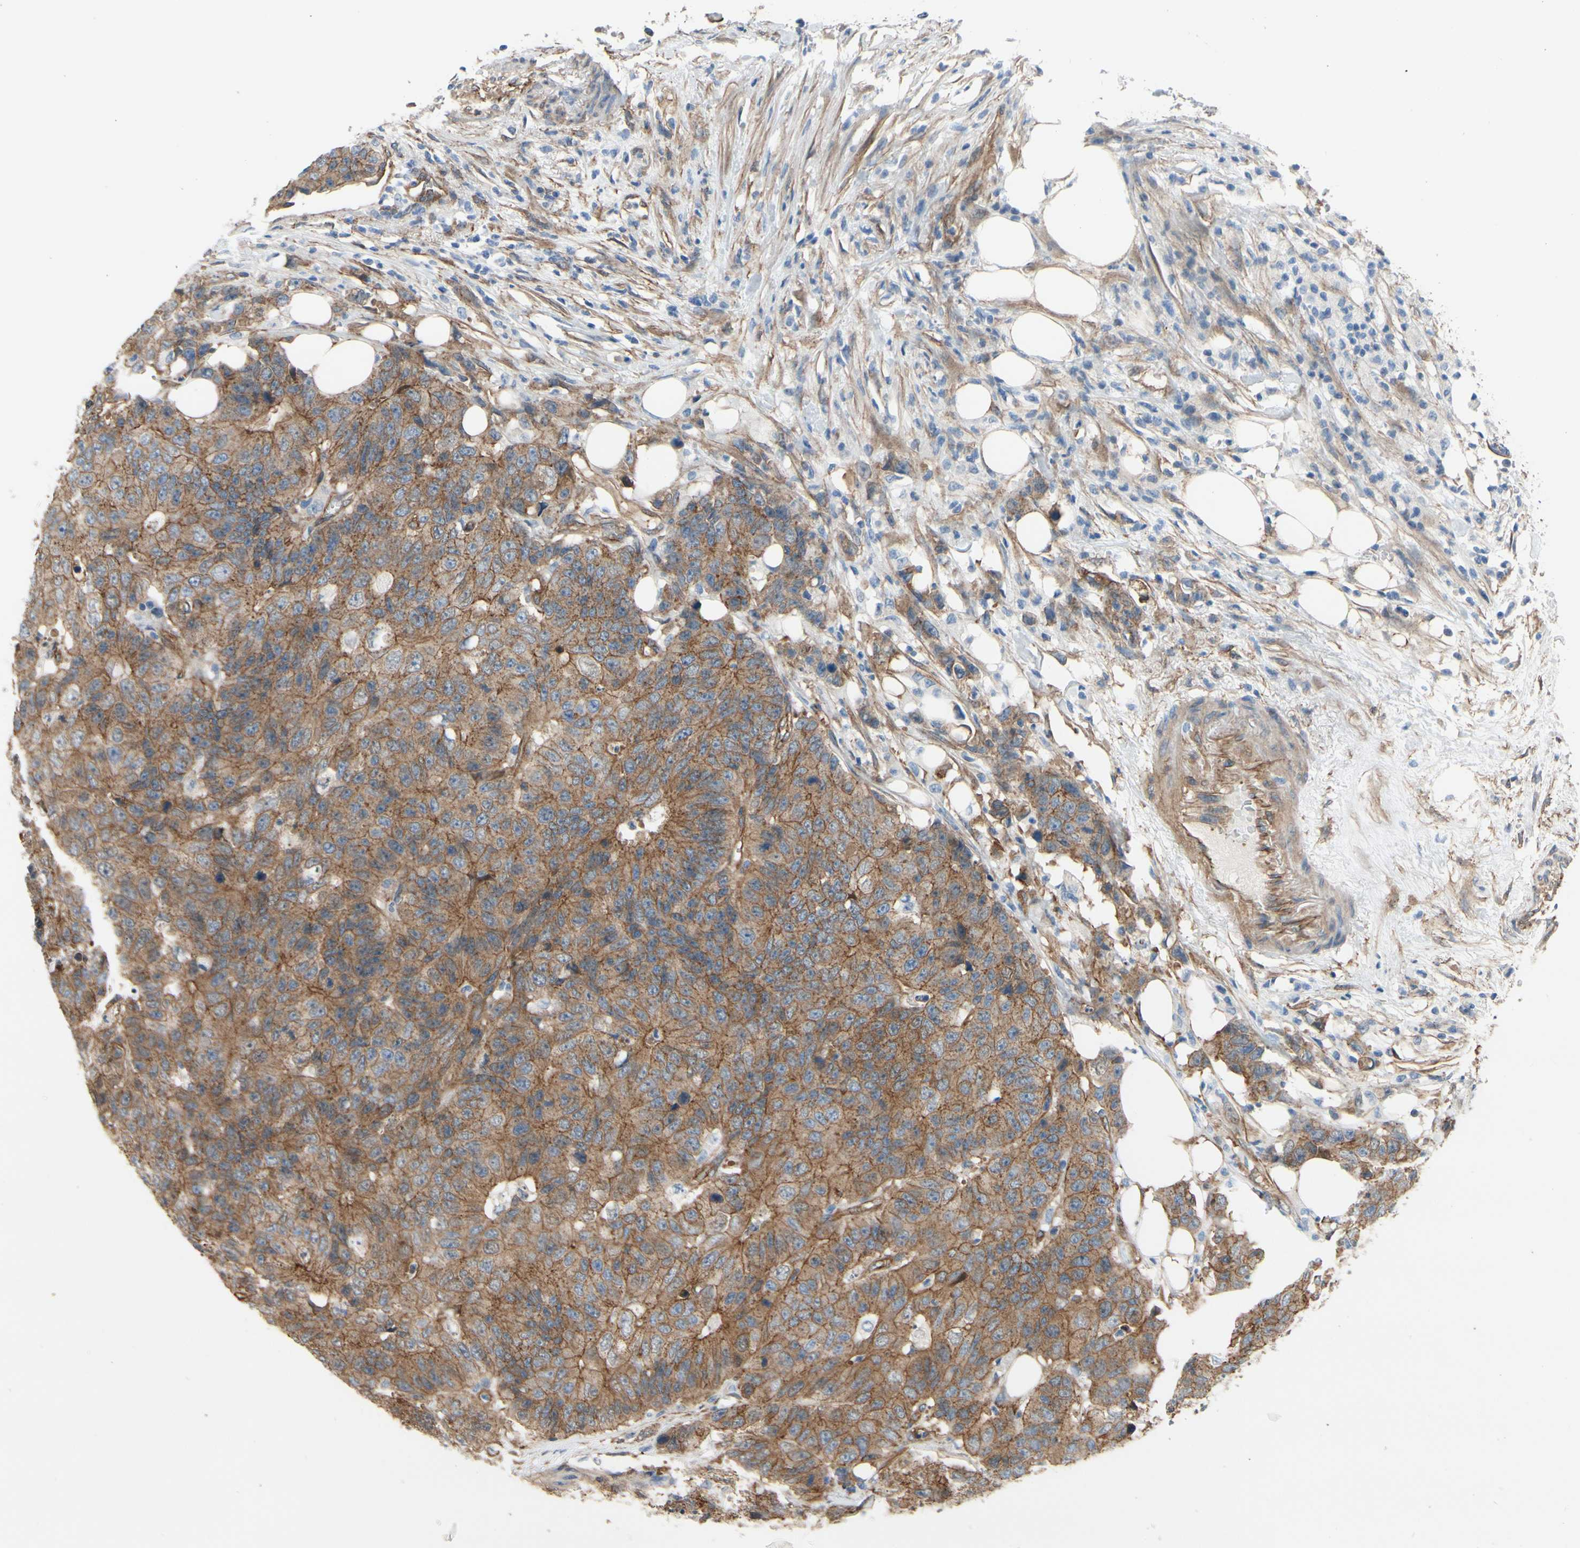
{"staining": {"intensity": "moderate", "quantity": ">75%", "location": "cytoplasmic/membranous"}, "tissue": "colorectal cancer", "cell_type": "Tumor cells", "image_type": "cancer", "snomed": [{"axis": "morphology", "description": "Adenocarcinoma, NOS"}, {"axis": "topography", "description": "Colon"}], "caption": "High-magnification brightfield microscopy of colorectal cancer stained with DAB (3,3'-diaminobenzidine) (brown) and counterstained with hematoxylin (blue). tumor cells exhibit moderate cytoplasmic/membranous staining is identified in about>75% of cells.", "gene": "CTTNBP2", "patient": {"sex": "female", "age": 86}}